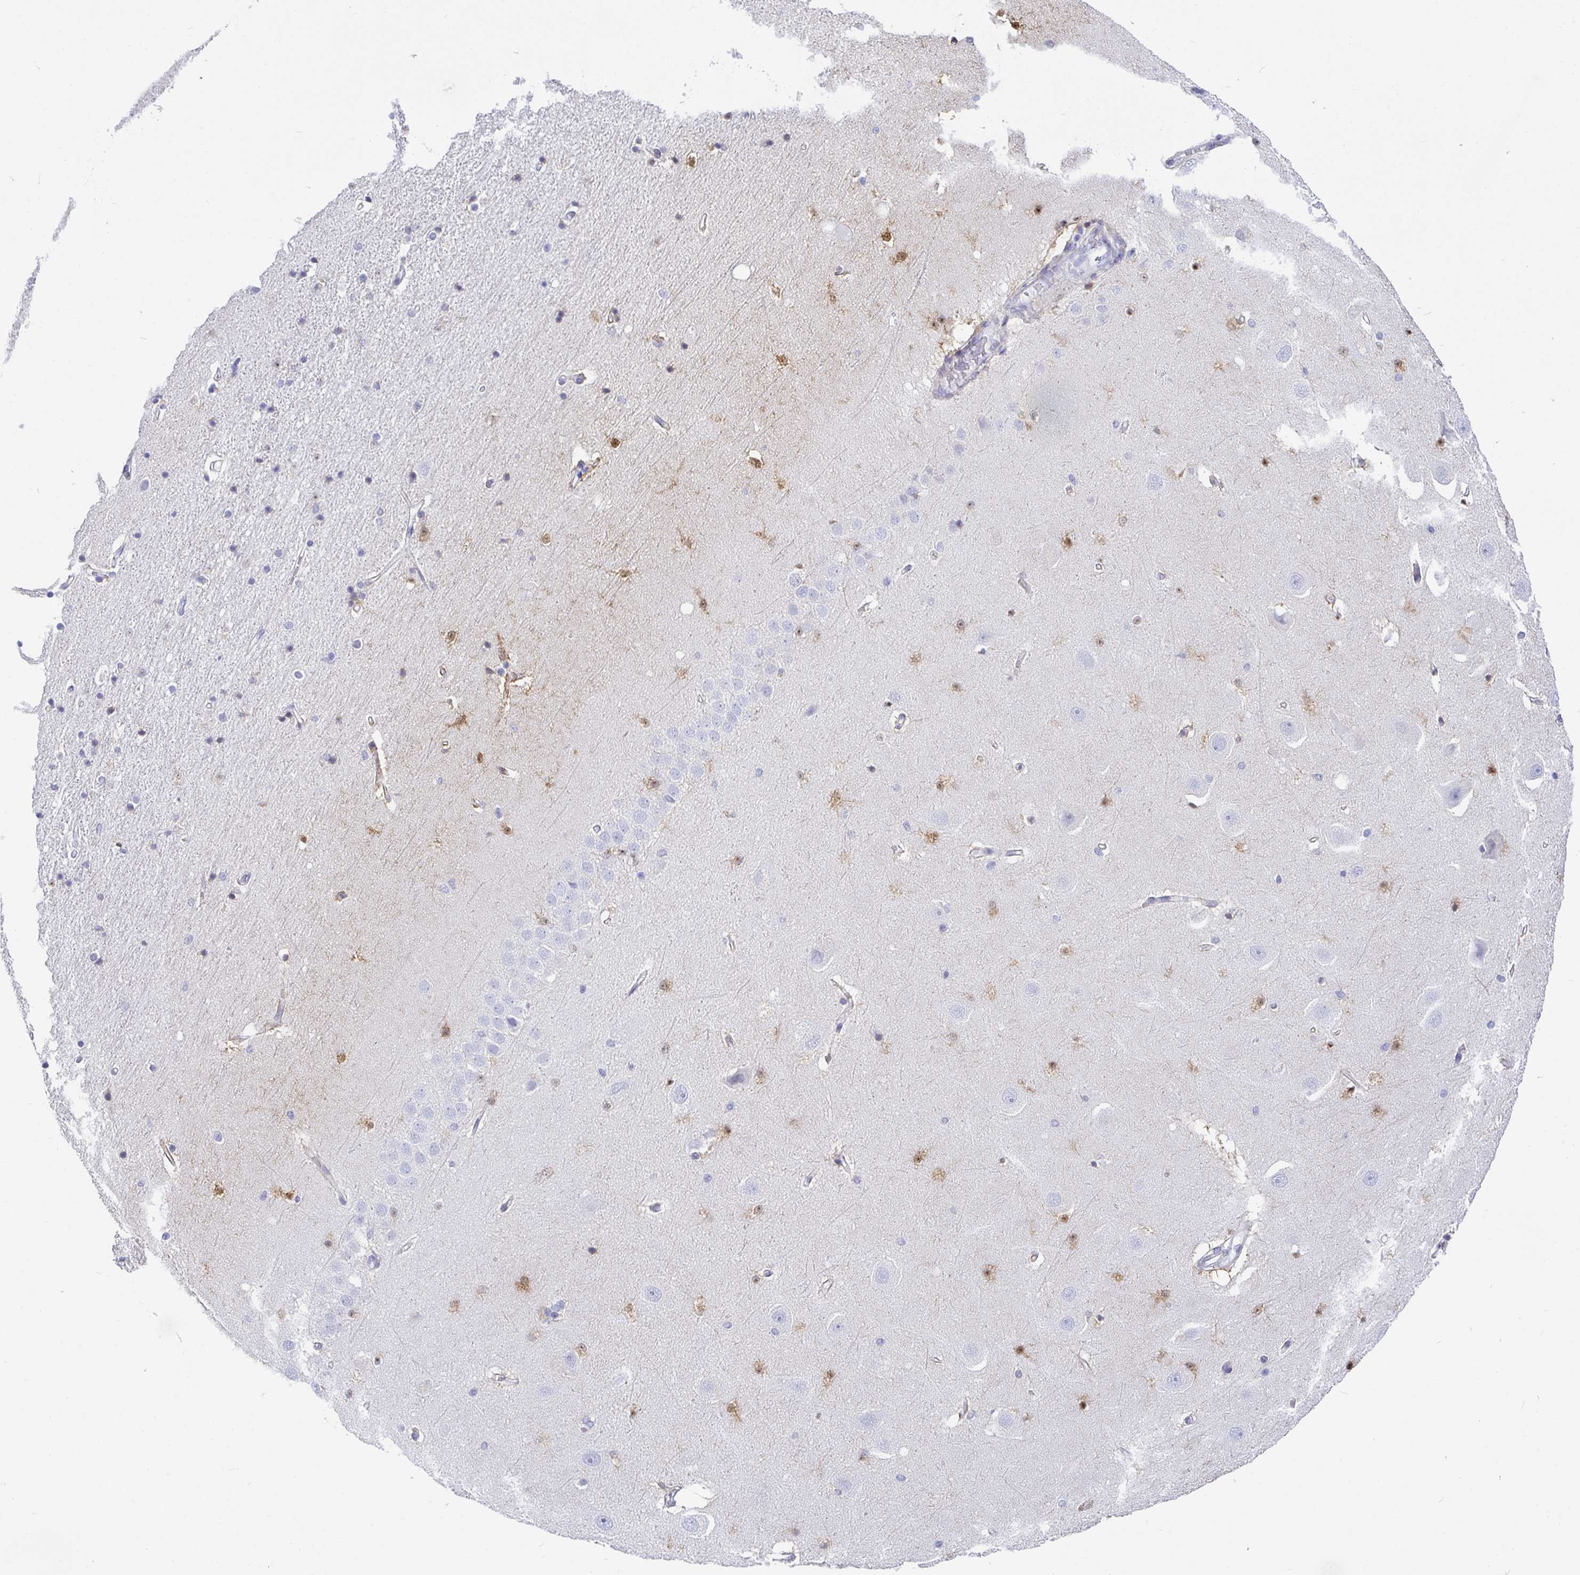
{"staining": {"intensity": "moderate", "quantity": "<25%", "location": "cytoplasmic/membranous,nuclear"}, "tissue": "hippocampus", "cell_type": "Glial cells", "image_type": "normal", "snomed": [{"axis": "morphology", "description": "Normal tissue, NOS"}, {"axis": "topography", "description": "Hippocampus"}], "caption": "Protein expression by immunohistochemistry (IHC) demonstrates moderate cytoplasmic/membranous,nuclear staining in approximately <25% of glial cells in unremarkable hippocampus.", "gene": "TMEM241", "patient": {"sex": "male", "age": 63}}